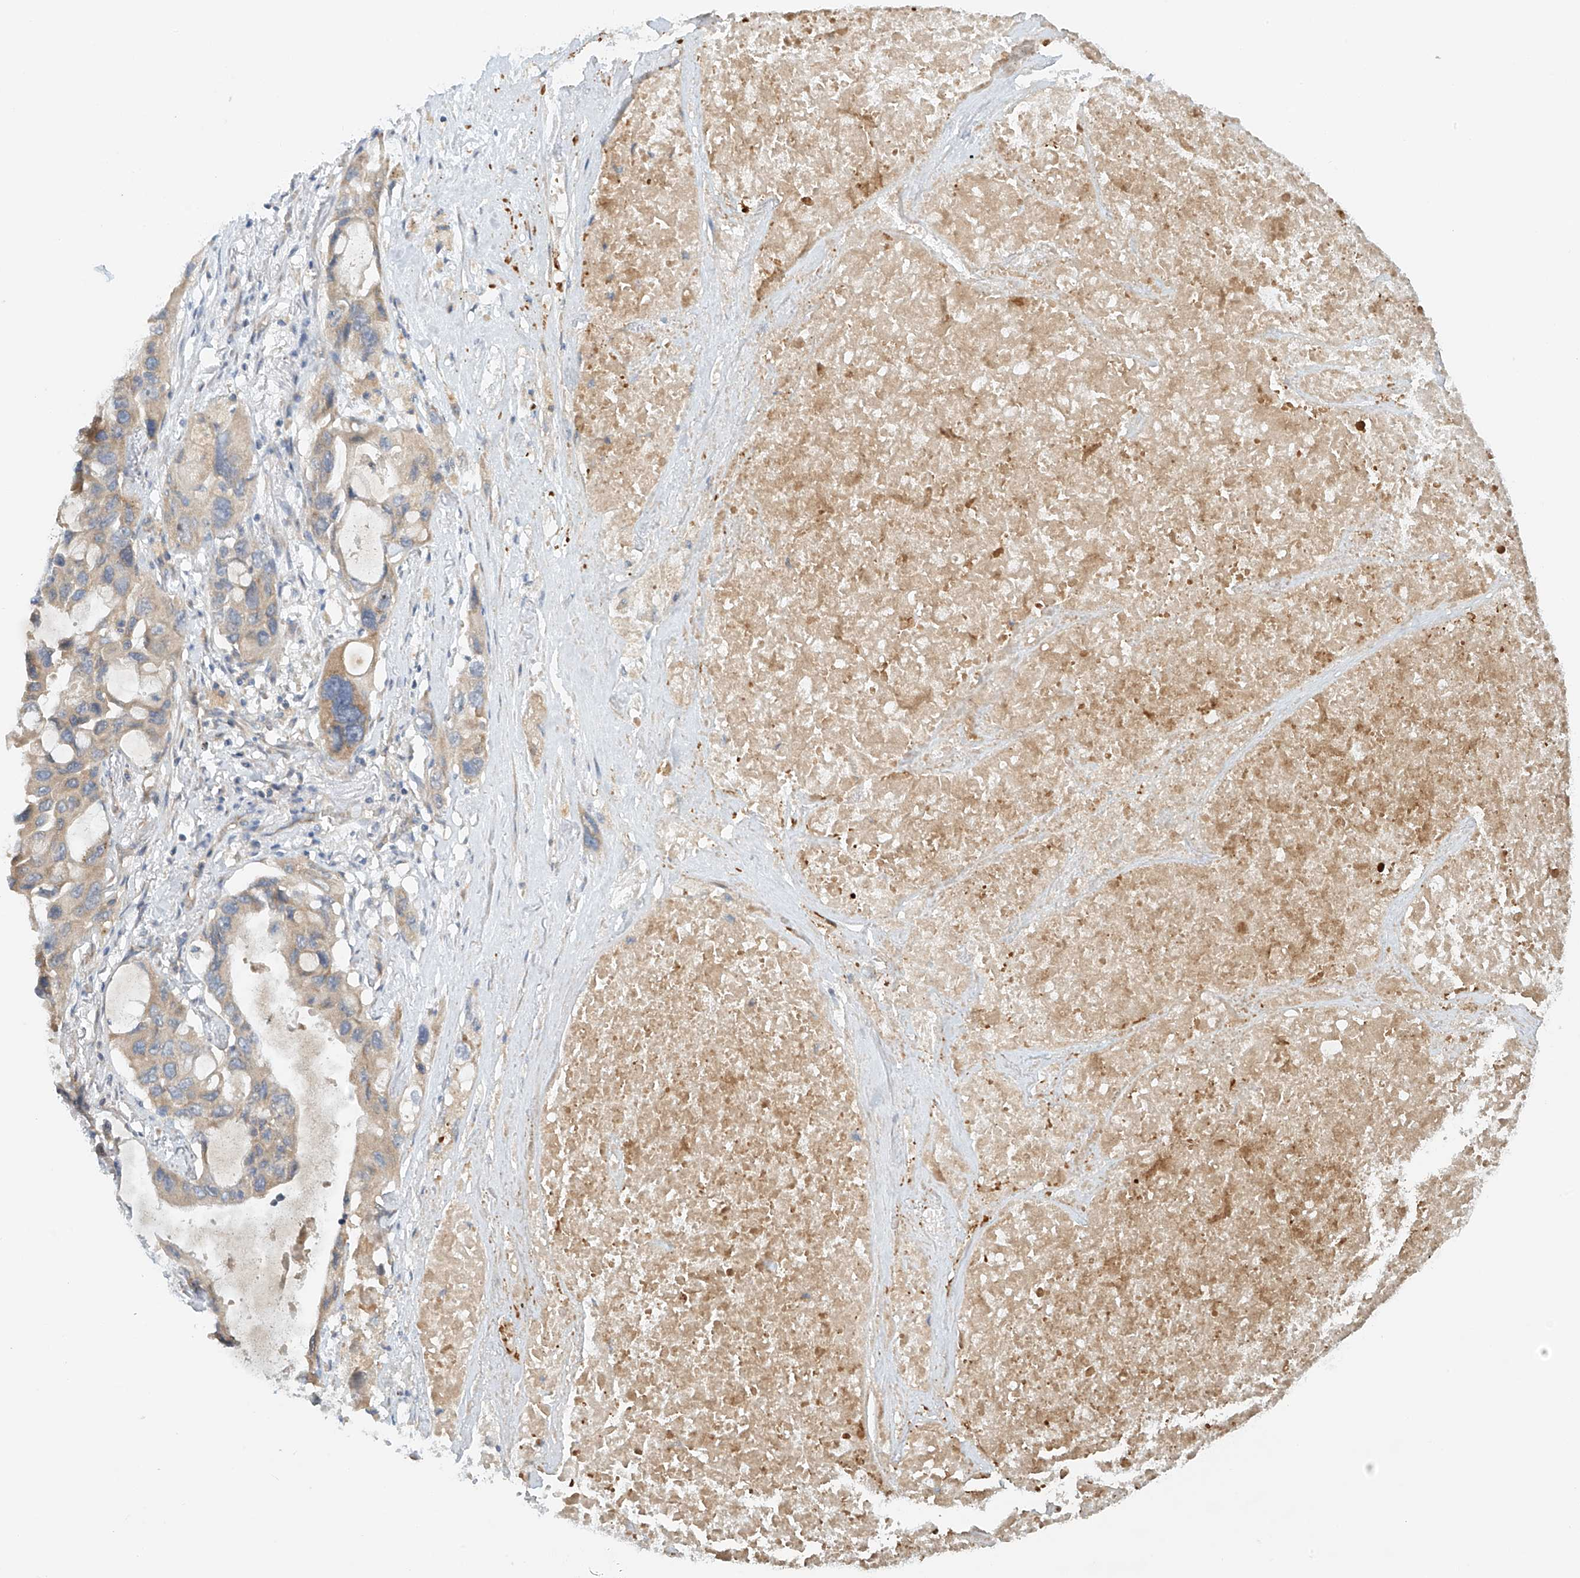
{"staining": {"intensity": "weak", "quantity": "25%-75%", "location": "cytoplasmic/membranous"}, "tissue": "lung cancer", "cell_type": "Tumor cells", "image_type": "cancer", "snomed": [{"axis": "morphology", "description": "Squamous cell carcinoma, NOS"}, {"axis": "topography", "description": "Lung"}], "caption": "Human lung cancer stained for a protein (brown) demonstrates weak cytoplasmic/membranous positive staining in about 25%-75% of tumor cells.", "gene": "LYRM9", "patient": {"sex": "female", "age": 73}}